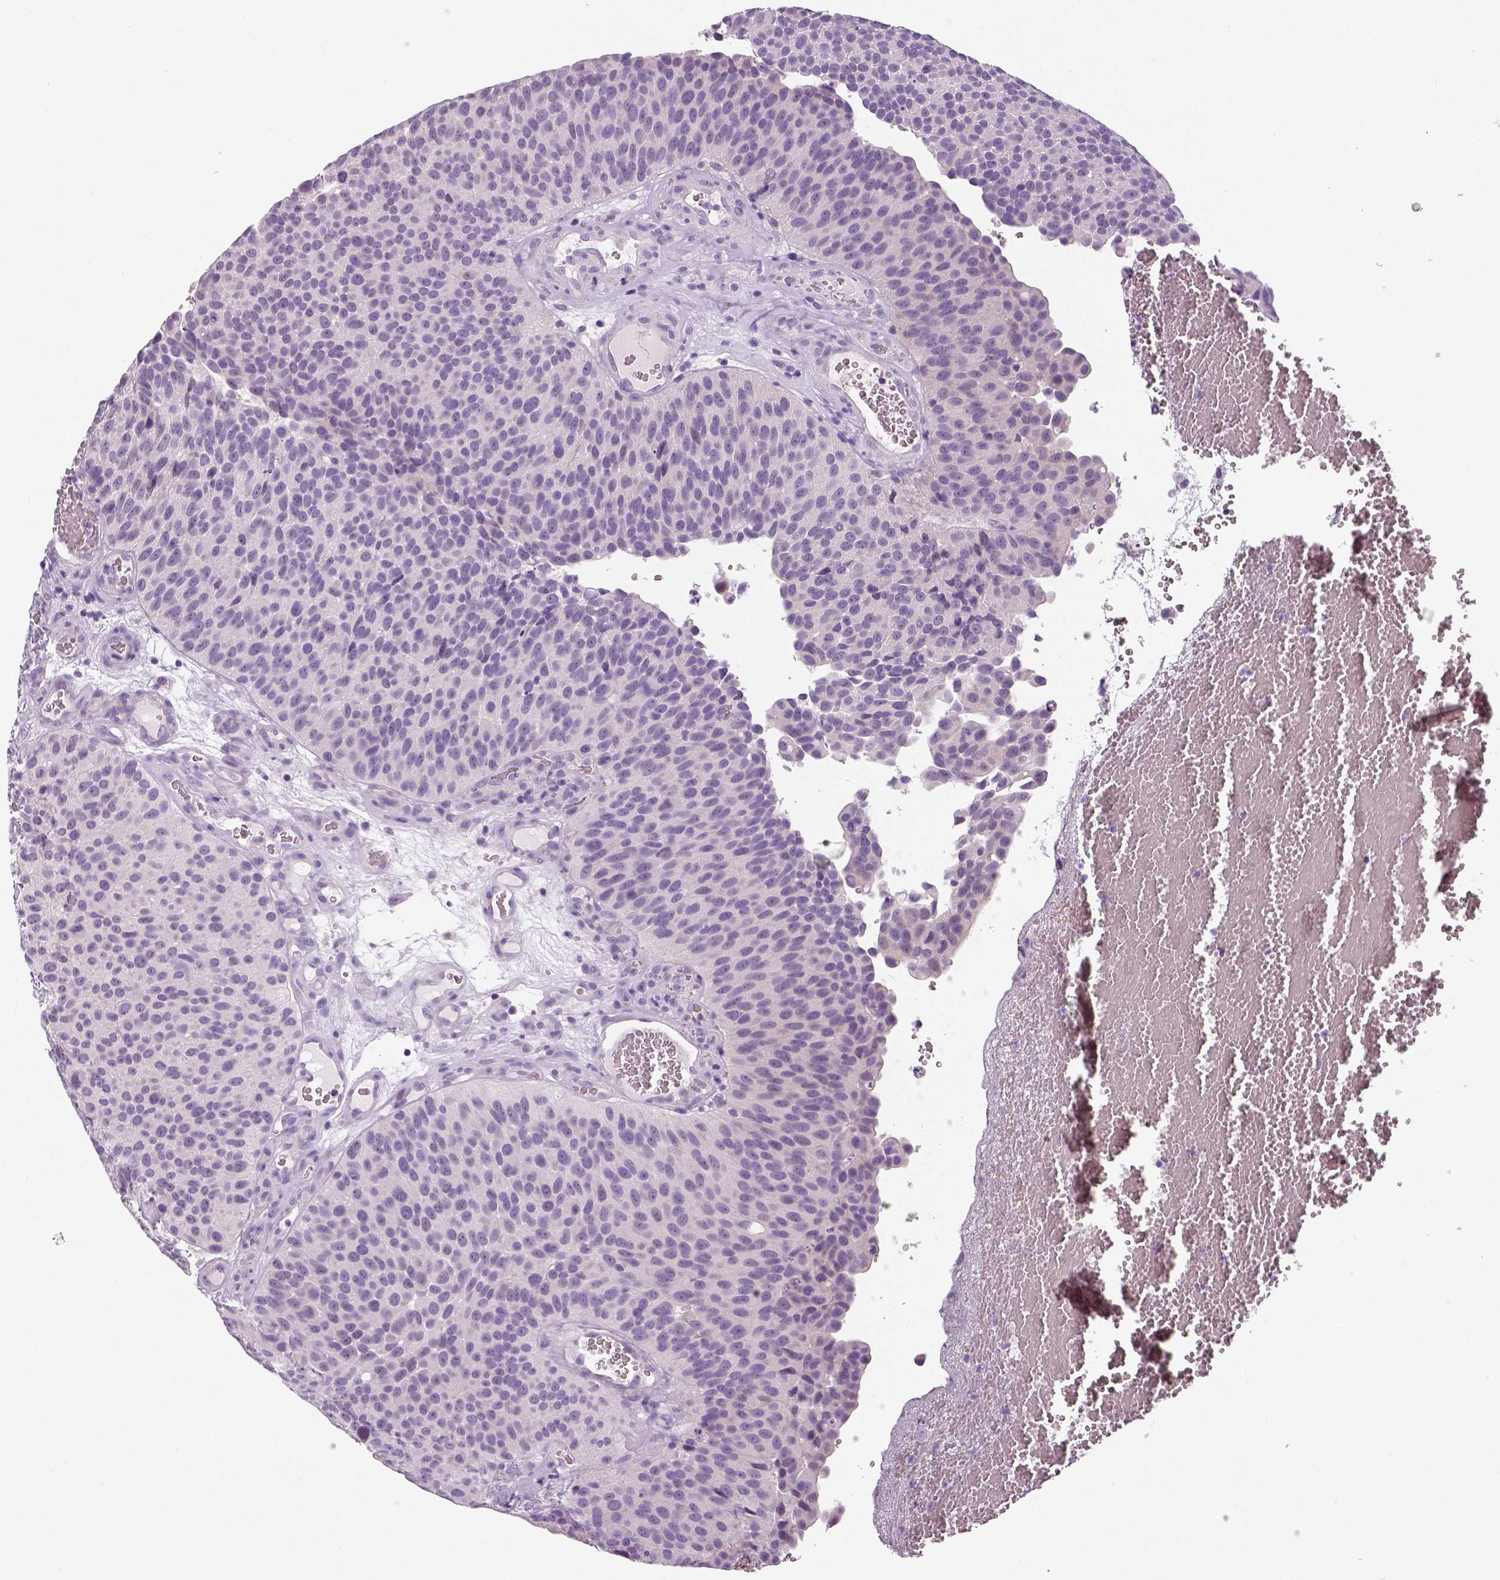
{"staining": {"intensity": "negative", "quantity": "none", "location": "none"}, "tissue": "urothelial cancer", "cell_type": "Tumor cells", "image_type": "cancer", "snomed": [{"axis": "morphology", "description": "Urothelial carcinoma, Low grade"}, {"axis": "topography", "description": "Urinary bladder"}], "caption": "Immunohistochemistry (IHC) of urothelial cancer shows no expression in tumor cells.", "gene": "TSPAN7", "patient": {"sex": "male", "age": 76}}